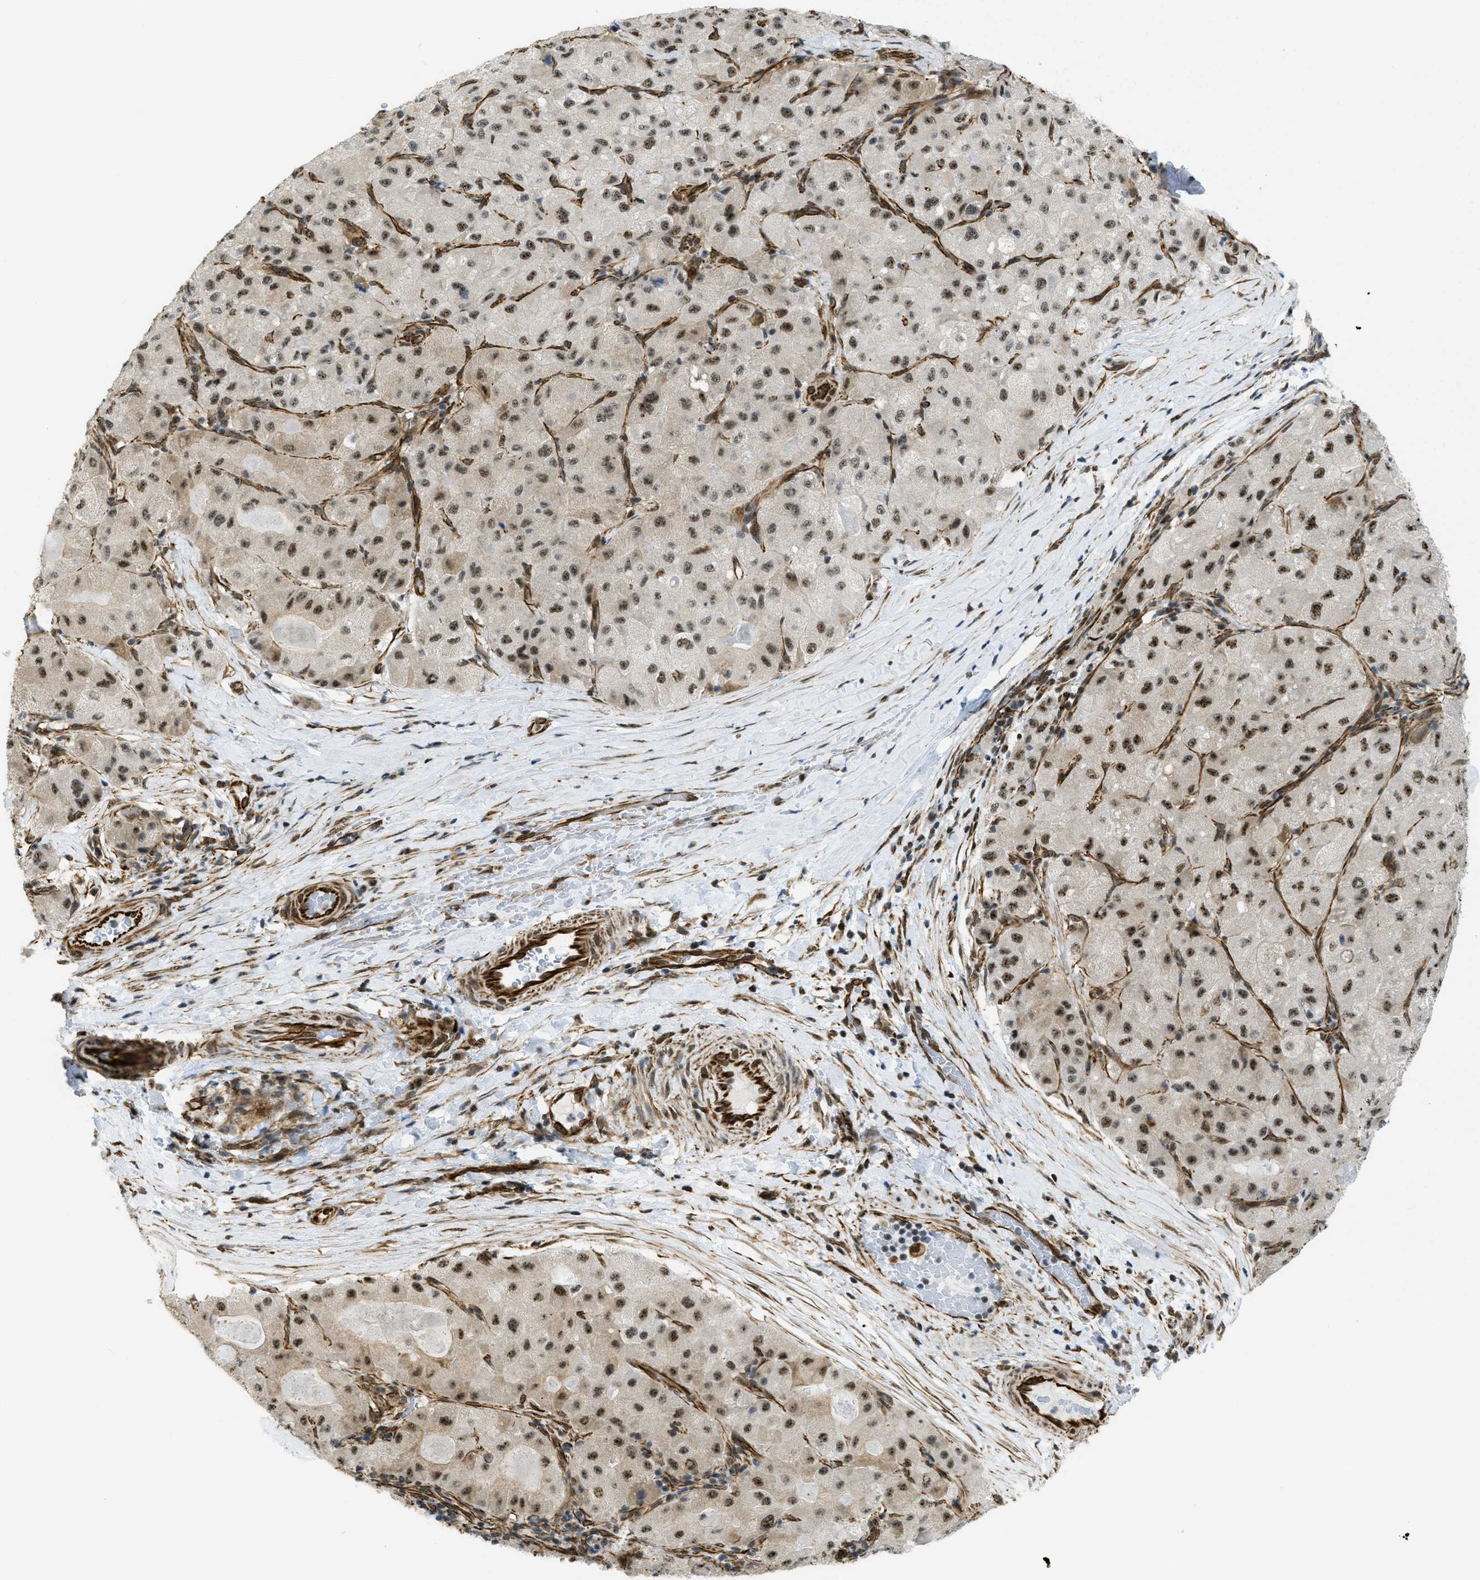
{"staining": {"intensity": "moderate", "quantity": ">75%", "location": "nuclear"}, "tissue": "liver cancer", "cell_type": "Tumor cells", "image_type": "cancer", "snomed": [{"axis": "morphology", "description": "Carcinoma, Hepatocellular, NOS"}, {"axis": "topography", "description": "Liver"}], "caption": "Protein staining by immunohistochemistry reveals moderate nuclear expression in approximately >75% of tumor cells in liver cancer (hepatocellular carcinoma).", "gene": "LRRC8B", "patient": {"sex": "male", "age": 80}}